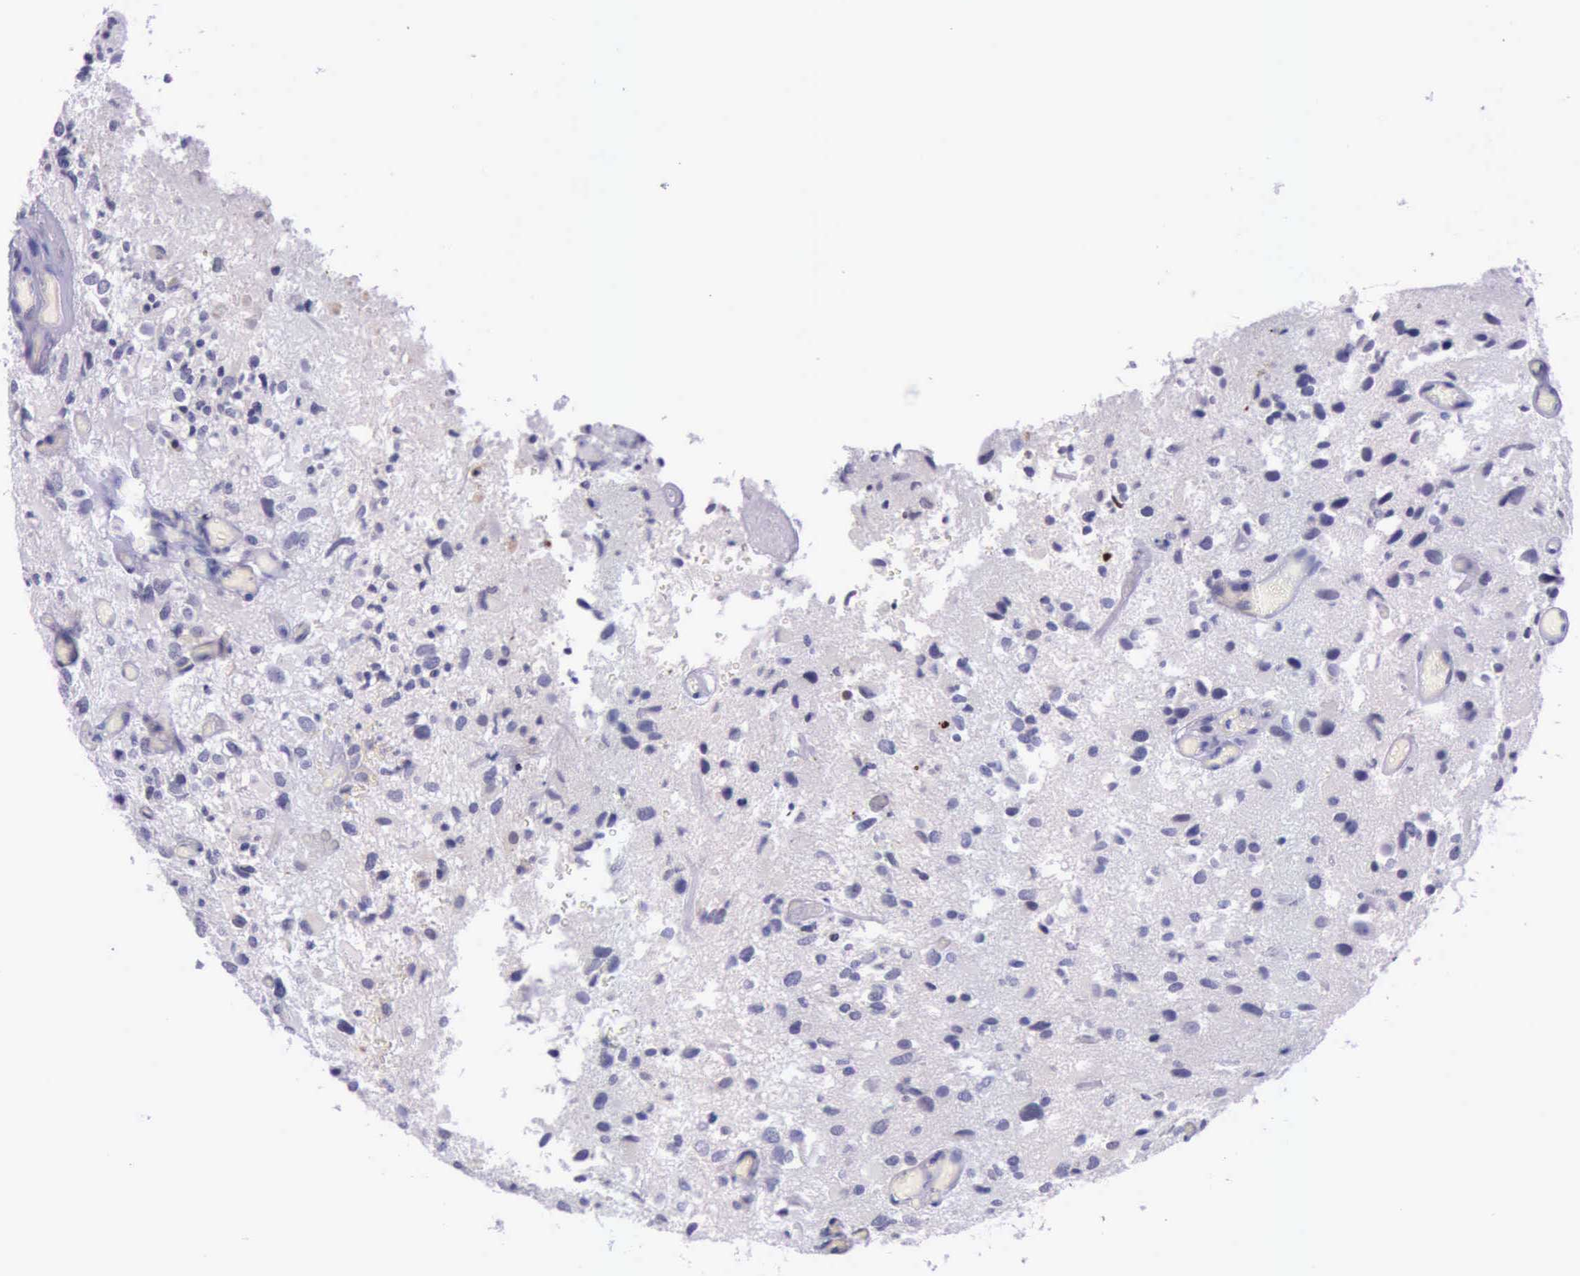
{"staining": {"intensity": "strong", "quantity": "<25%", "location": "nuclear"}, "tissue": "glioma", "cell_type": "Tumor cells", "image_type": "cancer", "snomed": [{"axis": "morphology", "description": "Glioma, malignant, High grade"}, {"axis": "topography", "description": "Brain"}], "caption": "A histopathology image of malignant glioma (high-grade) stained for a protein demonstrates strong nuclear brown staining in tumor cells. The staining was performed using DAB (3,3'-diaminobenzidine), with brown indicating positive protein expression. Nuclei are stained blue with hematoxylin.", "gene": "PARP1", "patient": {"sex": "male", "age": 69}}